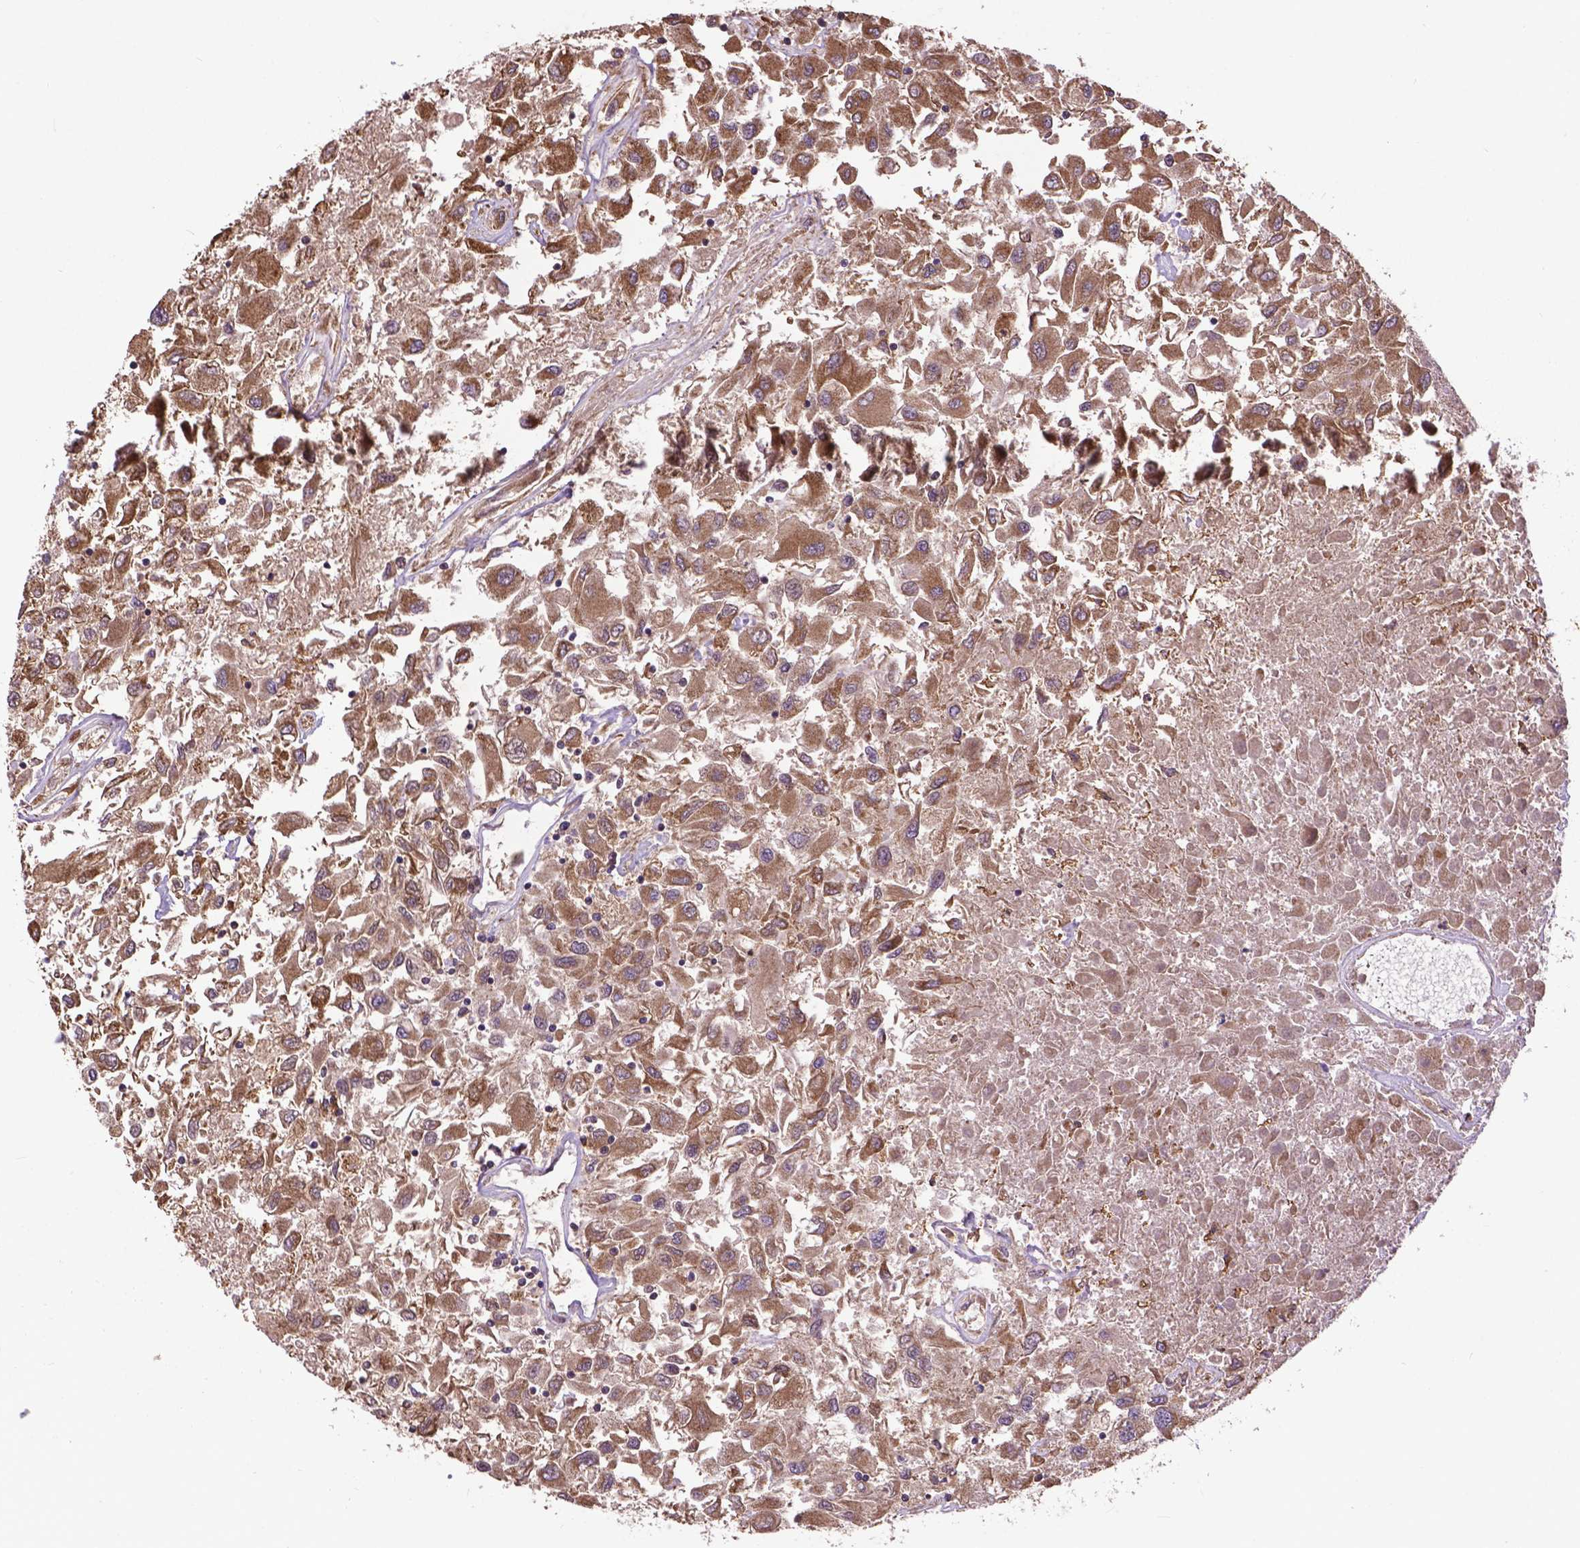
{"staining": {"intensity": "moderate", "quantity": ">75%", "location": "cytoplasmic/membranous"}, "tissue": "renal cancer", "cell_type": "Tumor cells", "image_type": "cancer", "snomed": [{"axis": "morphology", "description": "Adenocarcinoma, NOS"}, {"axis": "topography", "description": "Kidney"}], "caption": "DAB immunohistochemical staining of human renal cancer reveals moderate cytoplasmic/membranous protein expression in about >75% of tumor cells.", "gene": "ZNF616", "patient": {"sex": "female", "age": 76}}